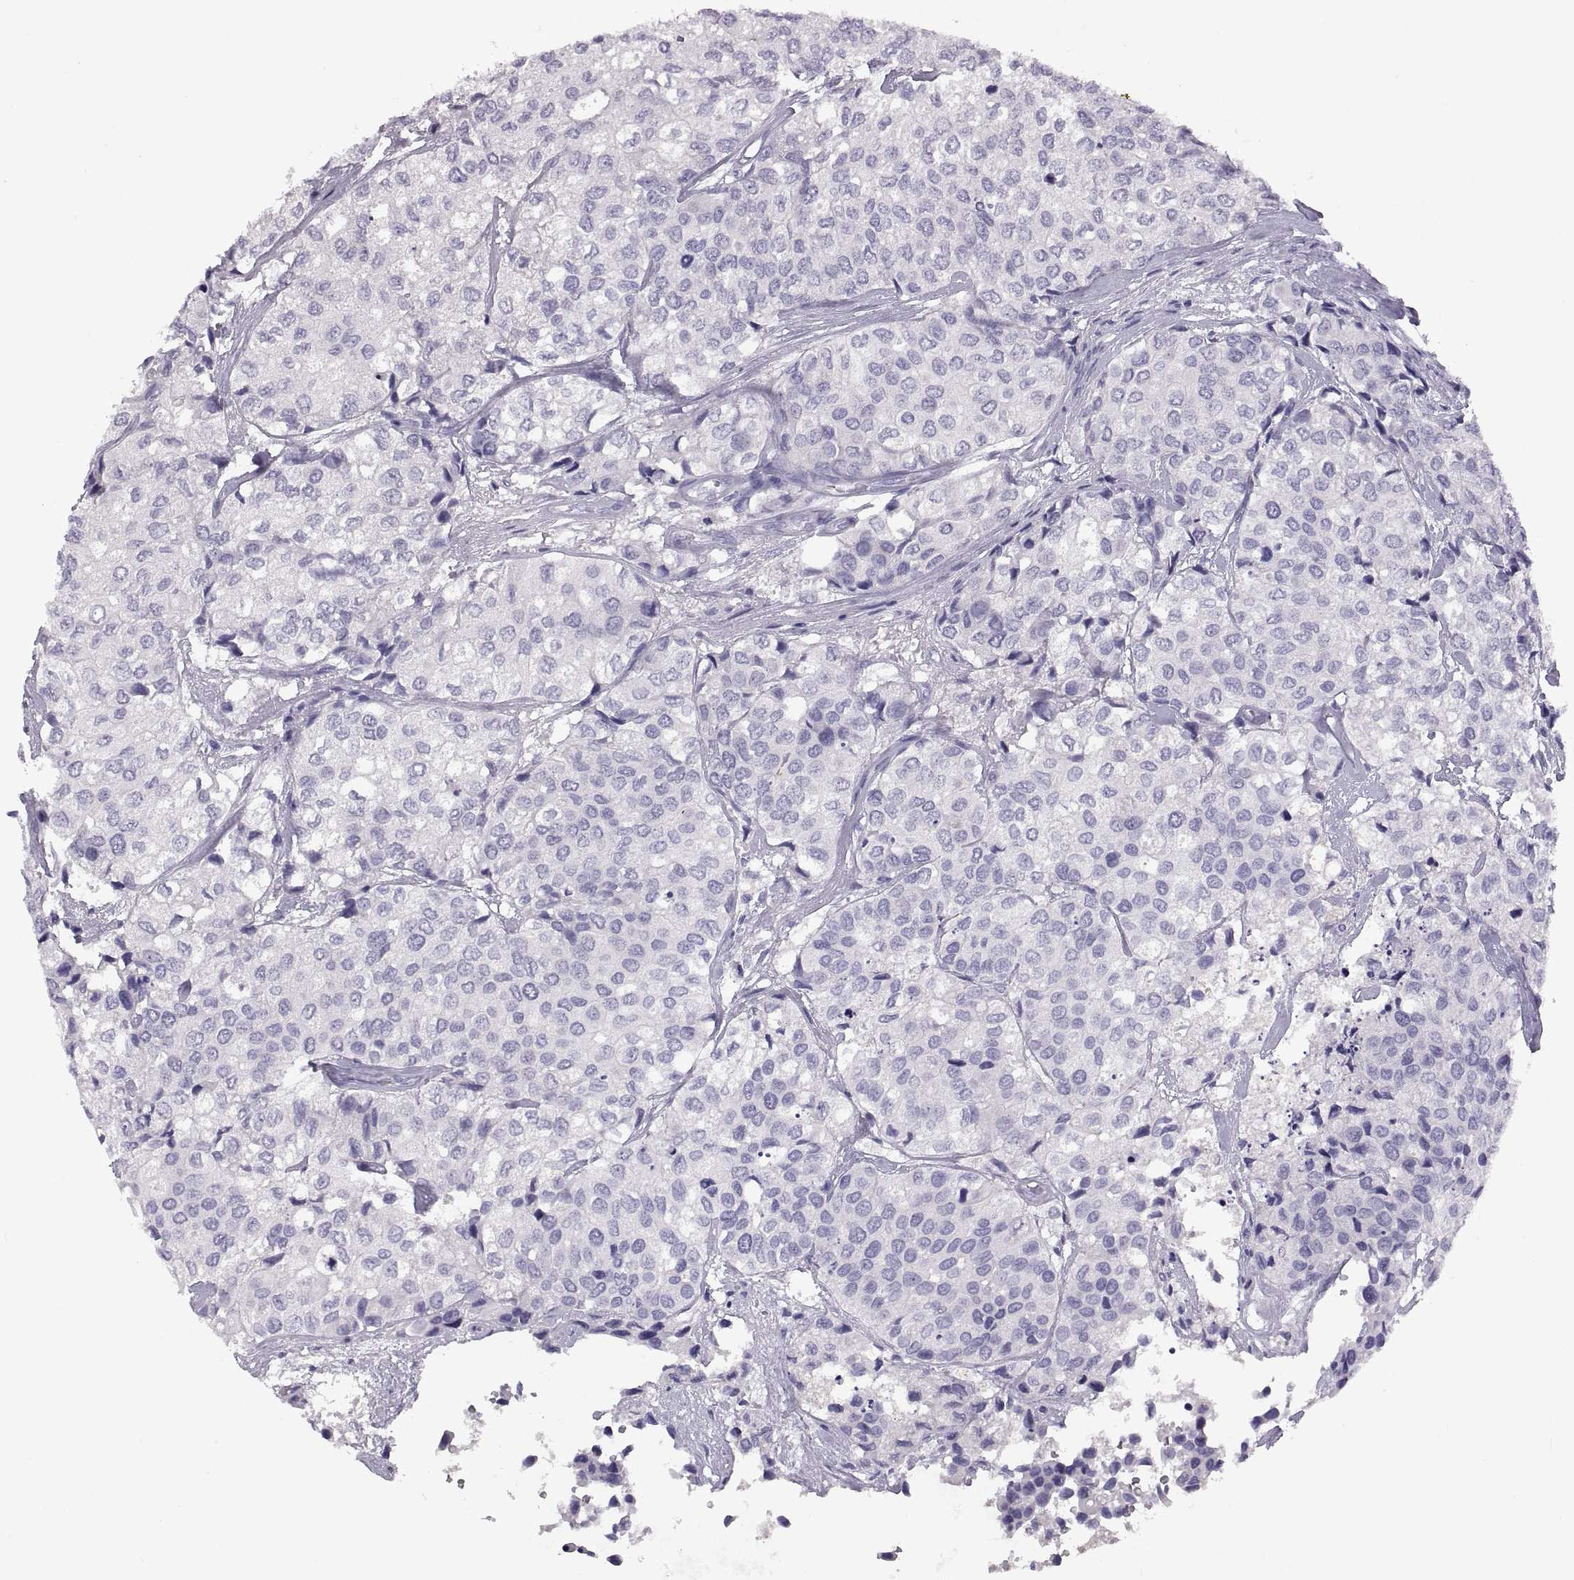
{"staining": {"intensity": "negative", "quantity": "none", "location": "none"}, "tissue": "urothelial cancer", "cell_type": "Tumor cells", "image_type": "cancer", "snomed": [{"axis": "morphology", "description": "Urothelial carcinoma, High grade"}, {"axis": "topography", "description": "Urinary bladder"}], "caption": "Urothelial cancer stained for a protein using IHC reveals no expression tumor cells.", "gene": "RDM1", "patient": {"sex": "male", "age": 73}}